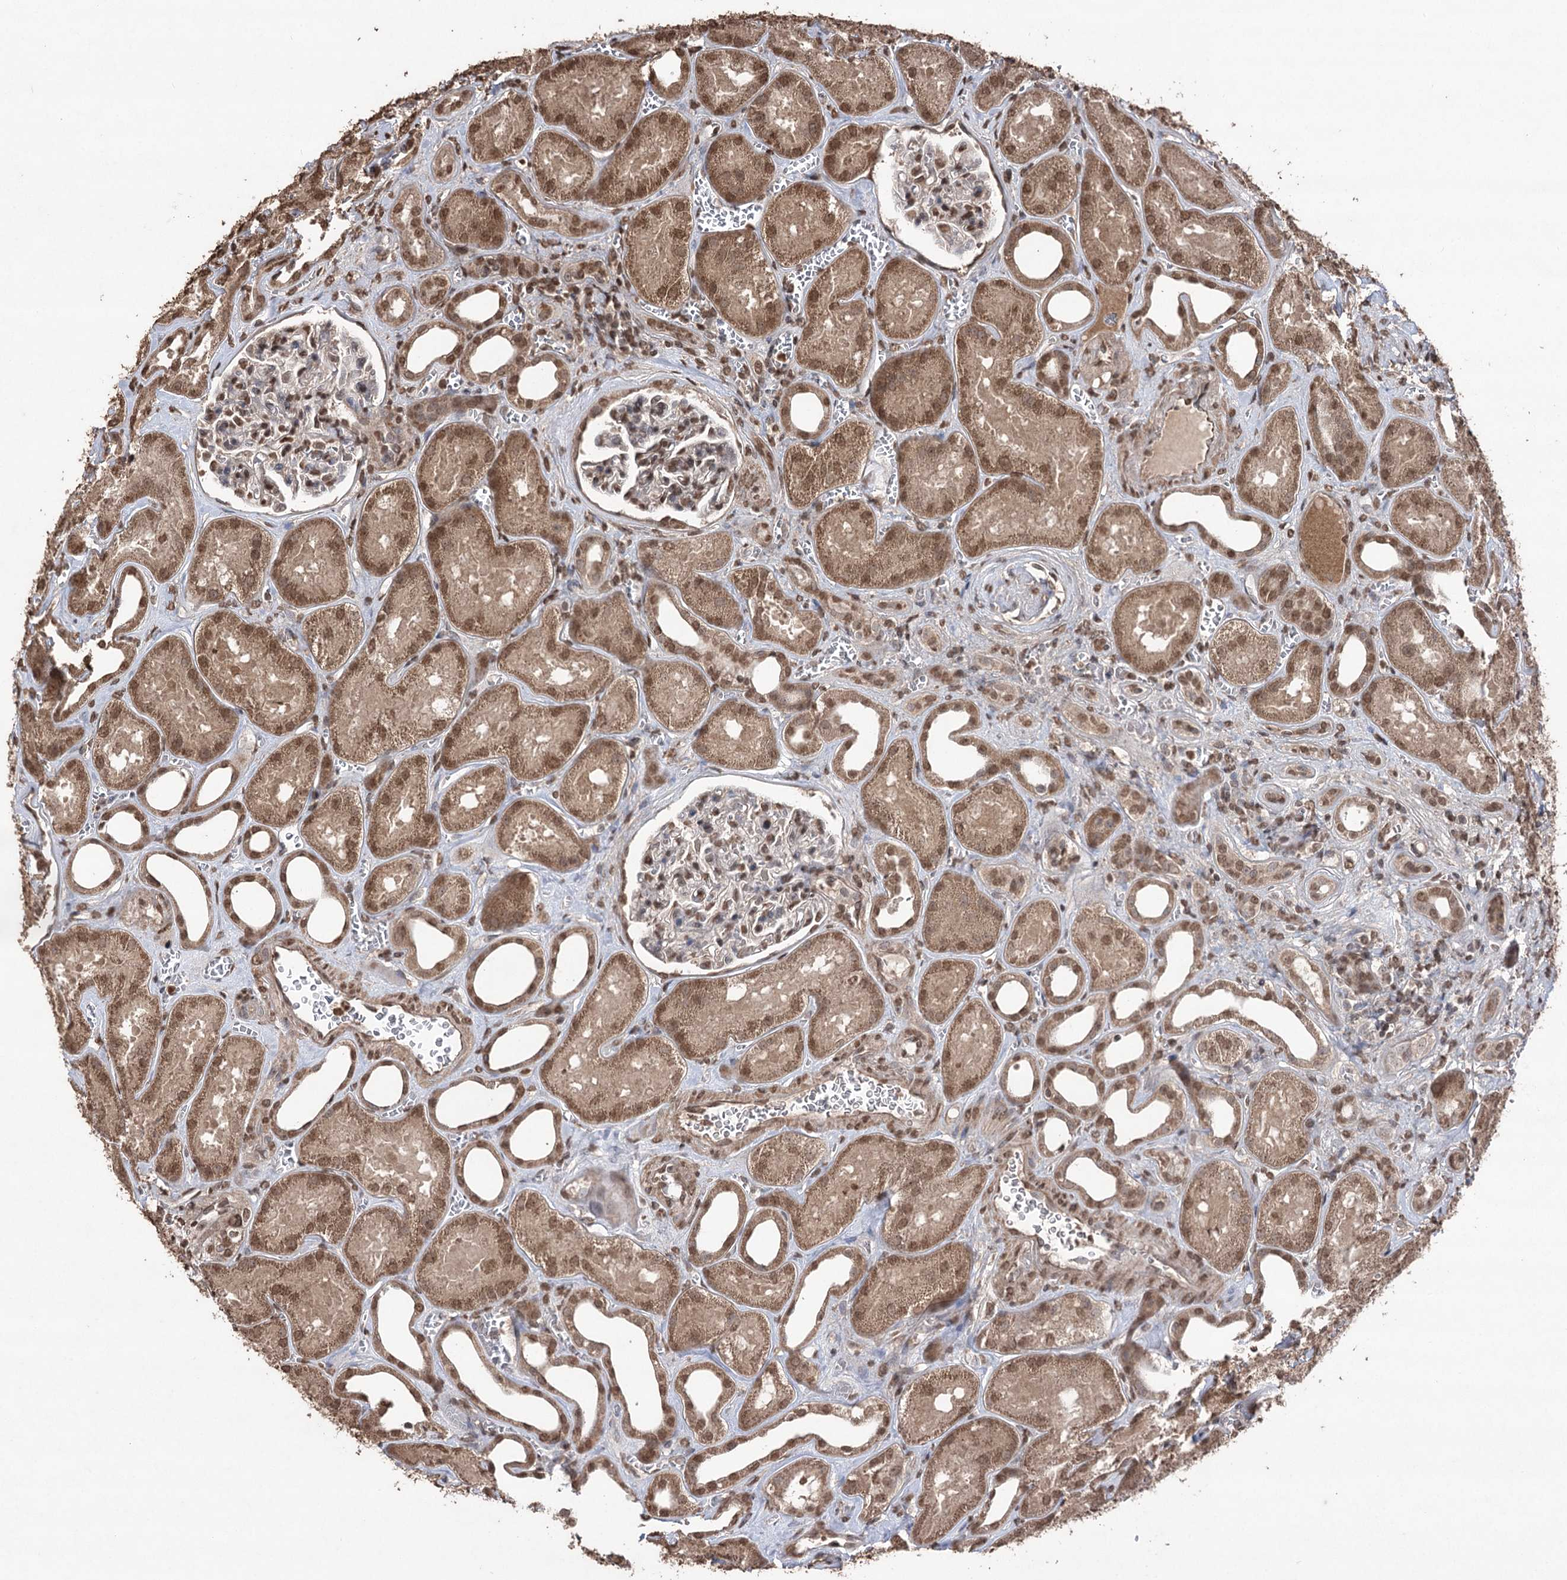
{"staining": {"intensity": "moderate", "quantity": "25%-75%", "location": "nuclear"}, "tissue": "kidney", "cell_type": "Cells in glomeruli", "image_type": "normal", "snomed": [{"axis": "morphology", "description": "Normal tissue, NOS"}, {"axis": "morphology", "description": "Adenocarcinoma, NOS"}, {"axis": "topography", "description": "Kidney"}], "caption": "Kidney stained for a protein reveals moderate nuclear positivity in cells in glomeruli. The staining was performed using DAB to visualize the protein expression in brown, while the nuclei were stained in blue with hematoxylin (Magnification: 20x).", "gene": "ATG14", "patient": {"sex": "female", "age": 68}}